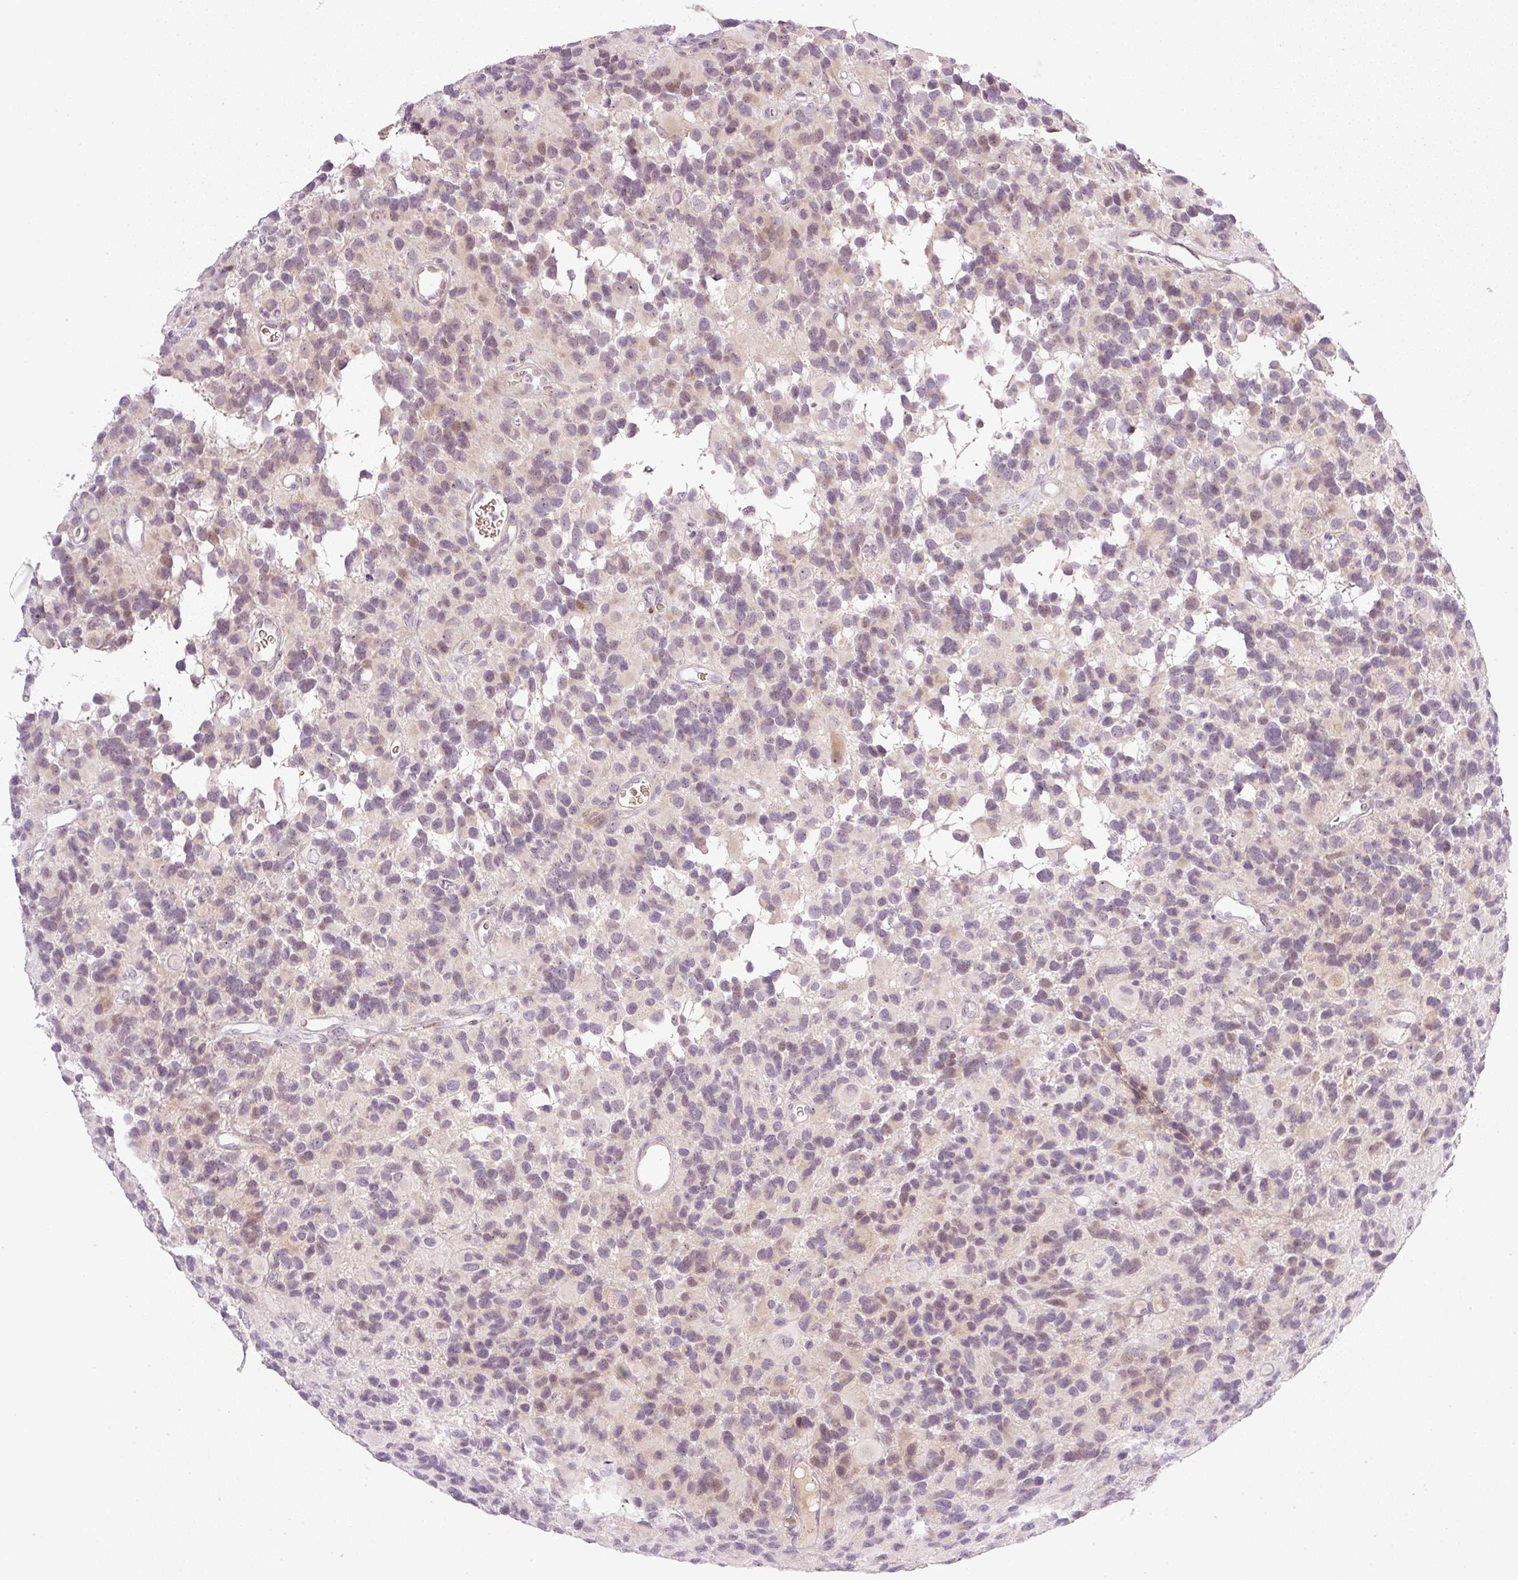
{"staining": {"intensity": "moderate", "quantity": "25%-75%", "location": "cytoplasmic/membranous,nuclear"}, "tissue": "glioma", "cell_type": "Tumor cells", "image_type": "cancer", "snomed": [{"axis": "morphology", "description": "Glioma, malignant, High grade"}, {"axis": "topography", "description": "Brain"}], "caption": "Malignant high-grade glioma was stained to show a protein in brown. There is medium levels of moderate cytoplasmic/membranous and nuclear positivity in approximately 25%-75% of tumor cells.", "gene": "AAR2", "patient": {"sex": "male", "age": 77}}